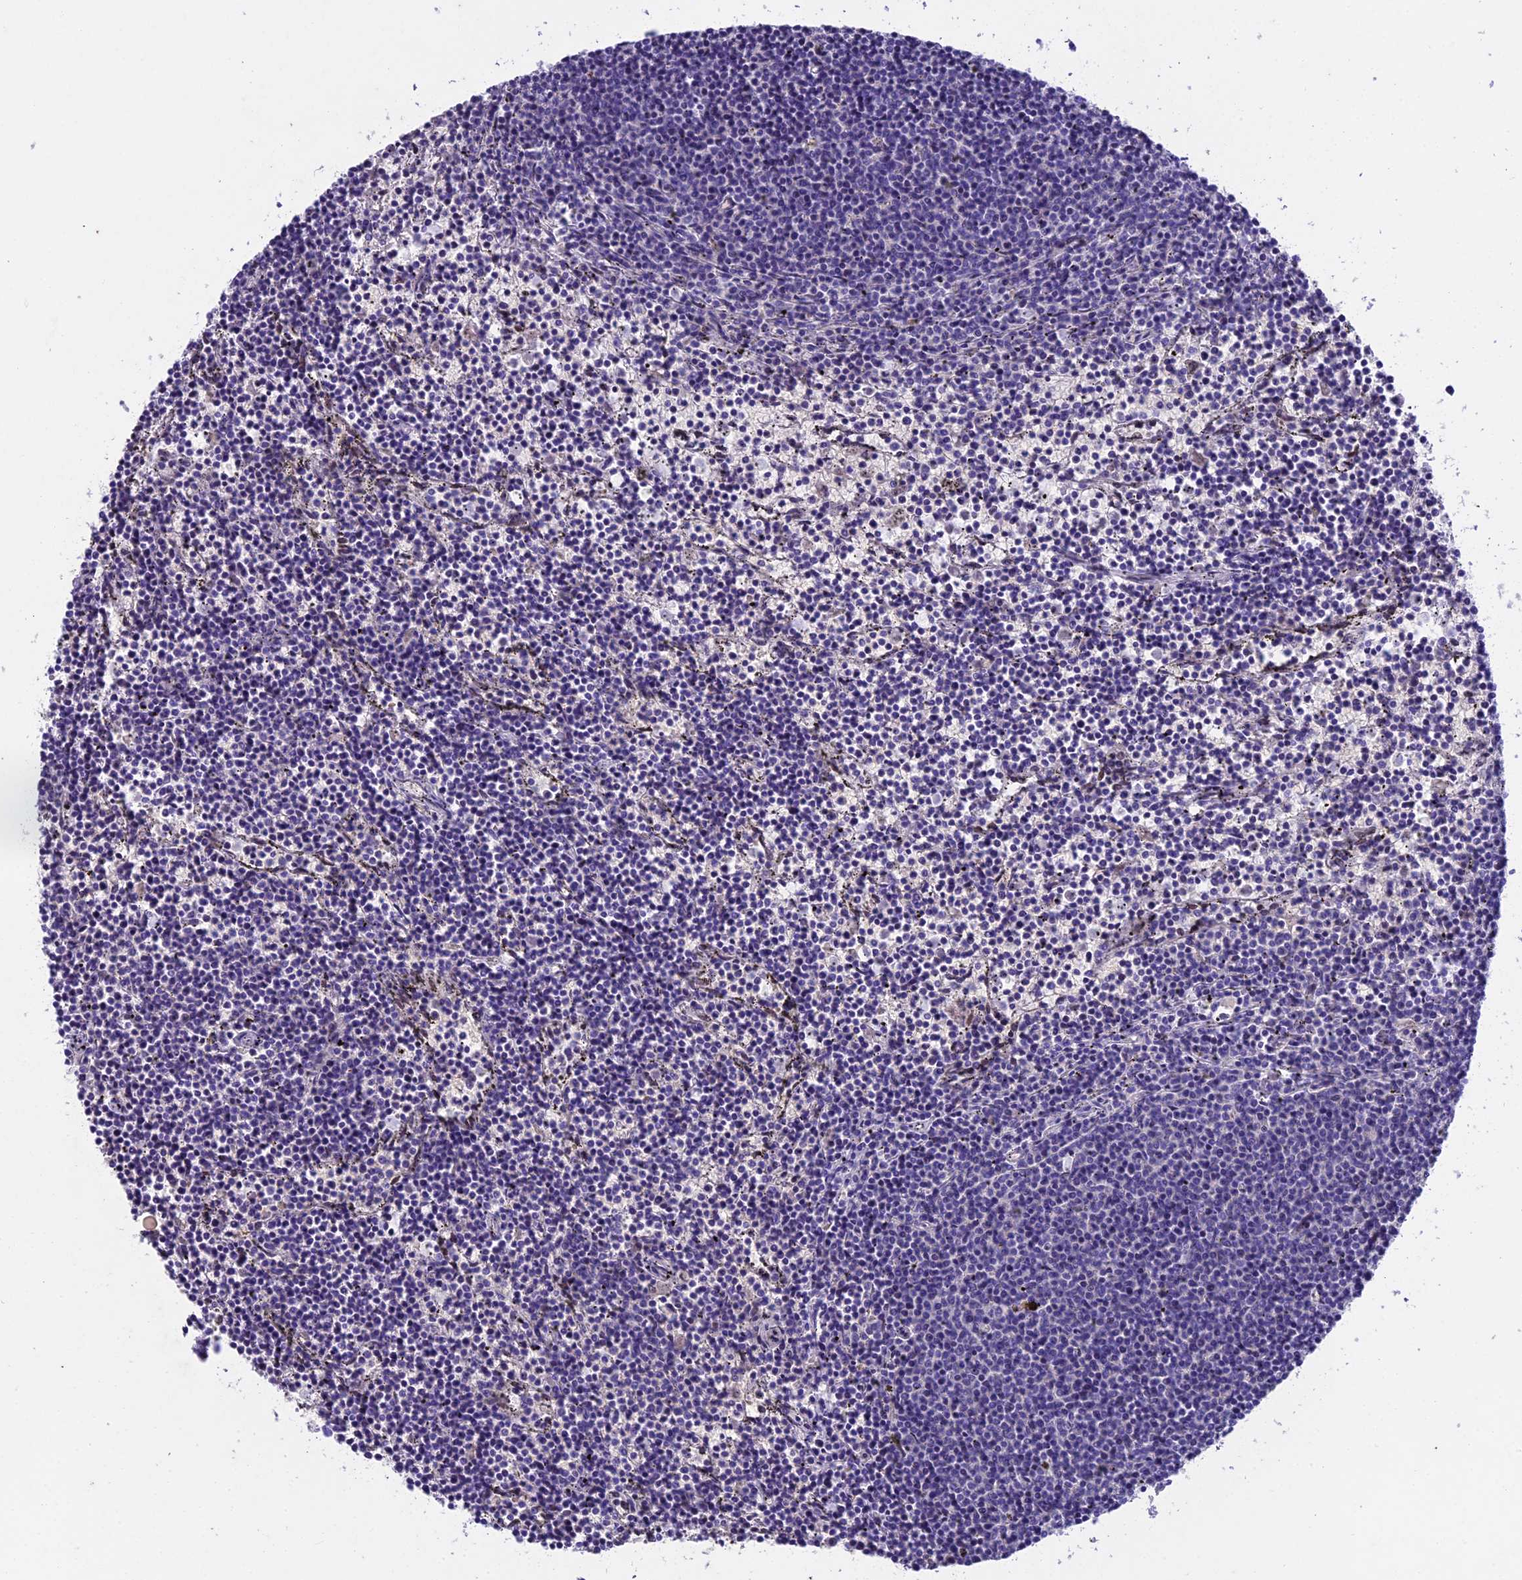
{"staining": {"intensity": "negative", "quantity": "none", "location": "none"}, "tissue": "lymphoma", "cell_type": "Tumor cells", "image_type": "cancer", "snomed": [{"axis": "morphology", "description": "Malignant lymphoma, non-Hodgkin's type, Low grade"}, {"axis": "topography", "description": "Spleen"}], "caption": "Immunohistochemistry image of malignant lymphoma, non-Hodgkin's type (low-grade) stained for a protein (brown), which shows no expression in tumor cells.", "gene": "IFT140", "patient": {"sex": "female", "age": 50}}